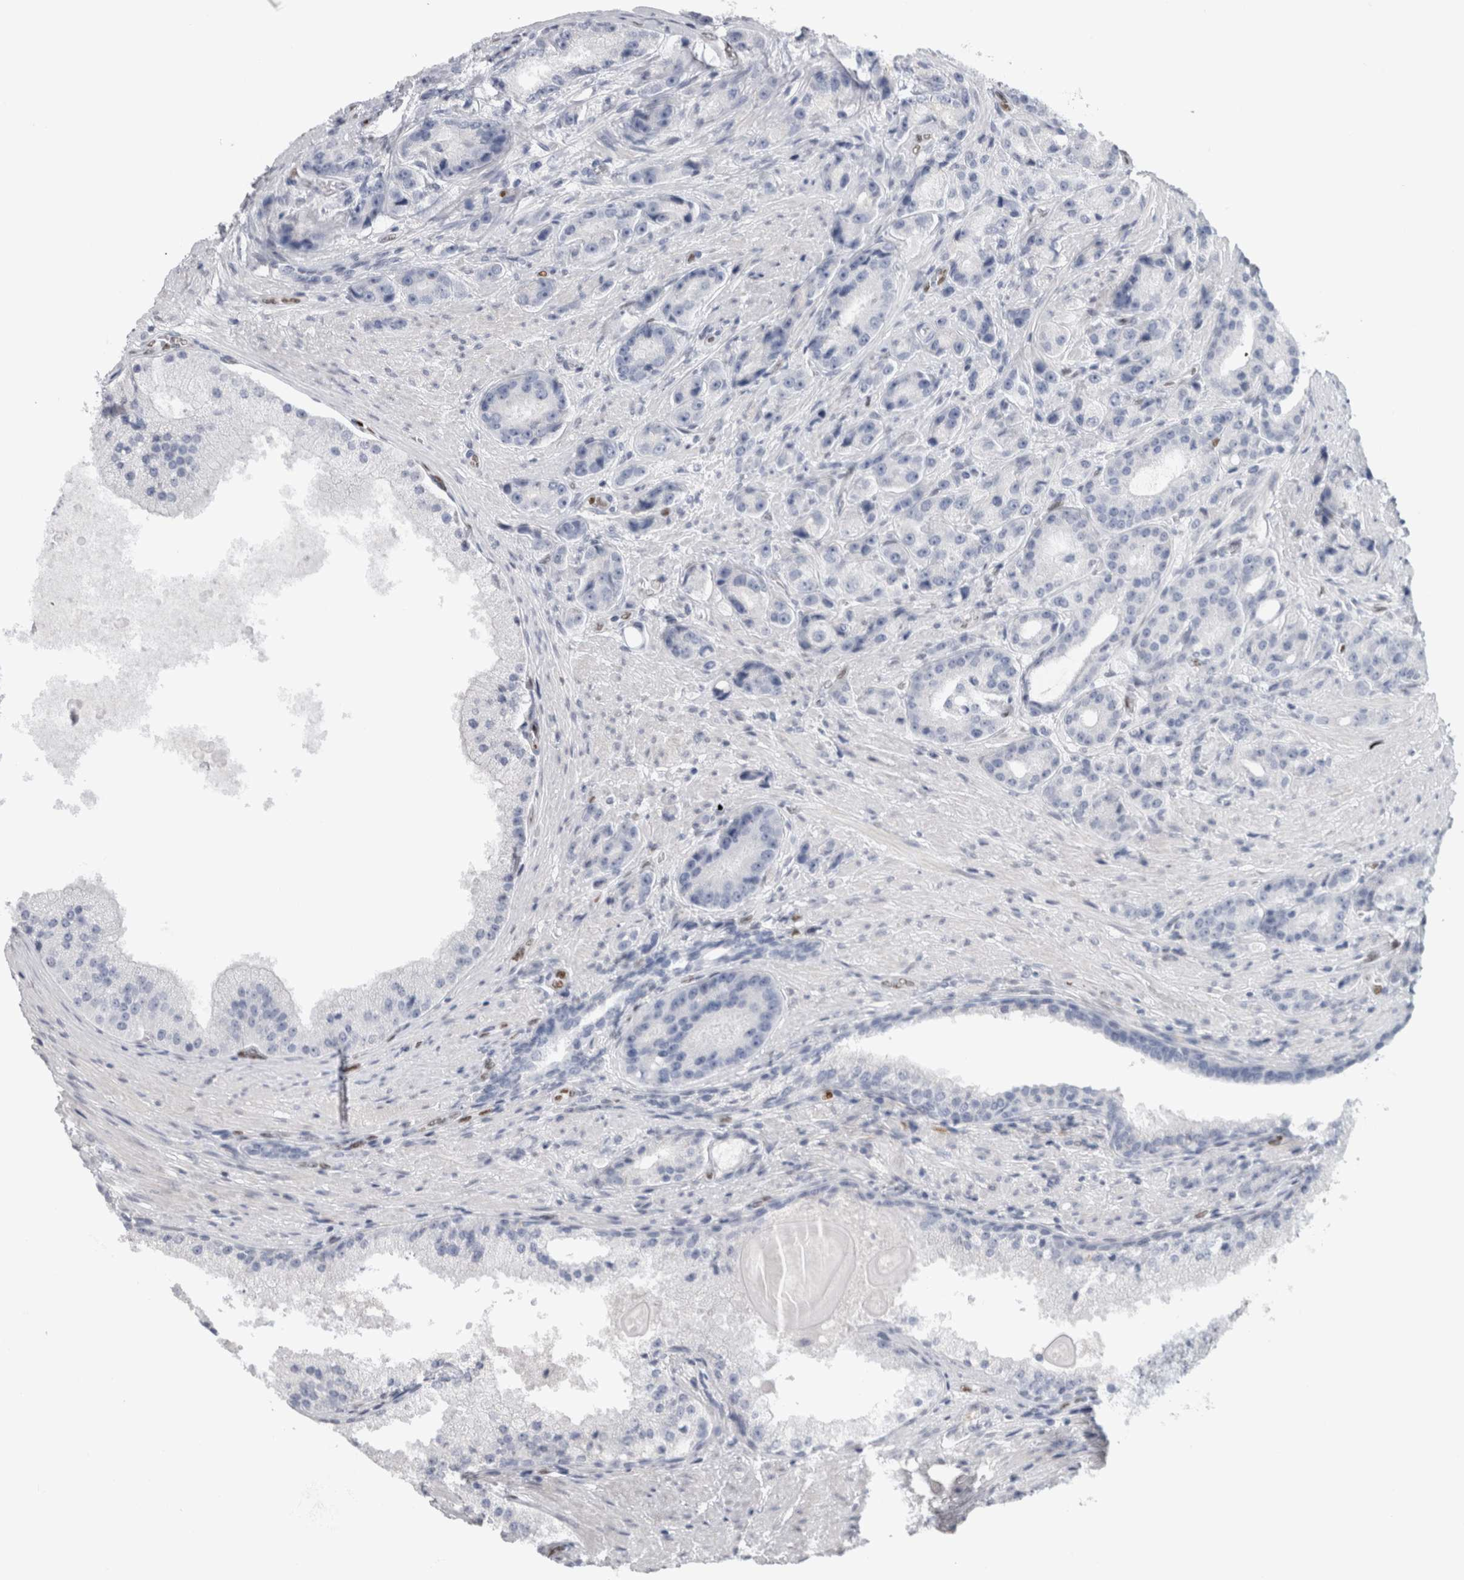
{"staining": {"intensity": "negative", "quantity": "none", "location": "none"}, "tissue": "prostate cancer", "cell_type": "Tumor cells", "image_type": "cancer", "snomed": [{"axis": "morphology", "description": "Adenocarcinoma, High grade"}, {"axis": "topography", "description": "Prostate"}], "caption": "This is an immunohistochemistry (IHC) histopathology image of prostate adenocarcinoma (high-grade). There is no staining in tumor cells.", "gene": "IL33", "patient": {"sex": "male", "age": 60}}